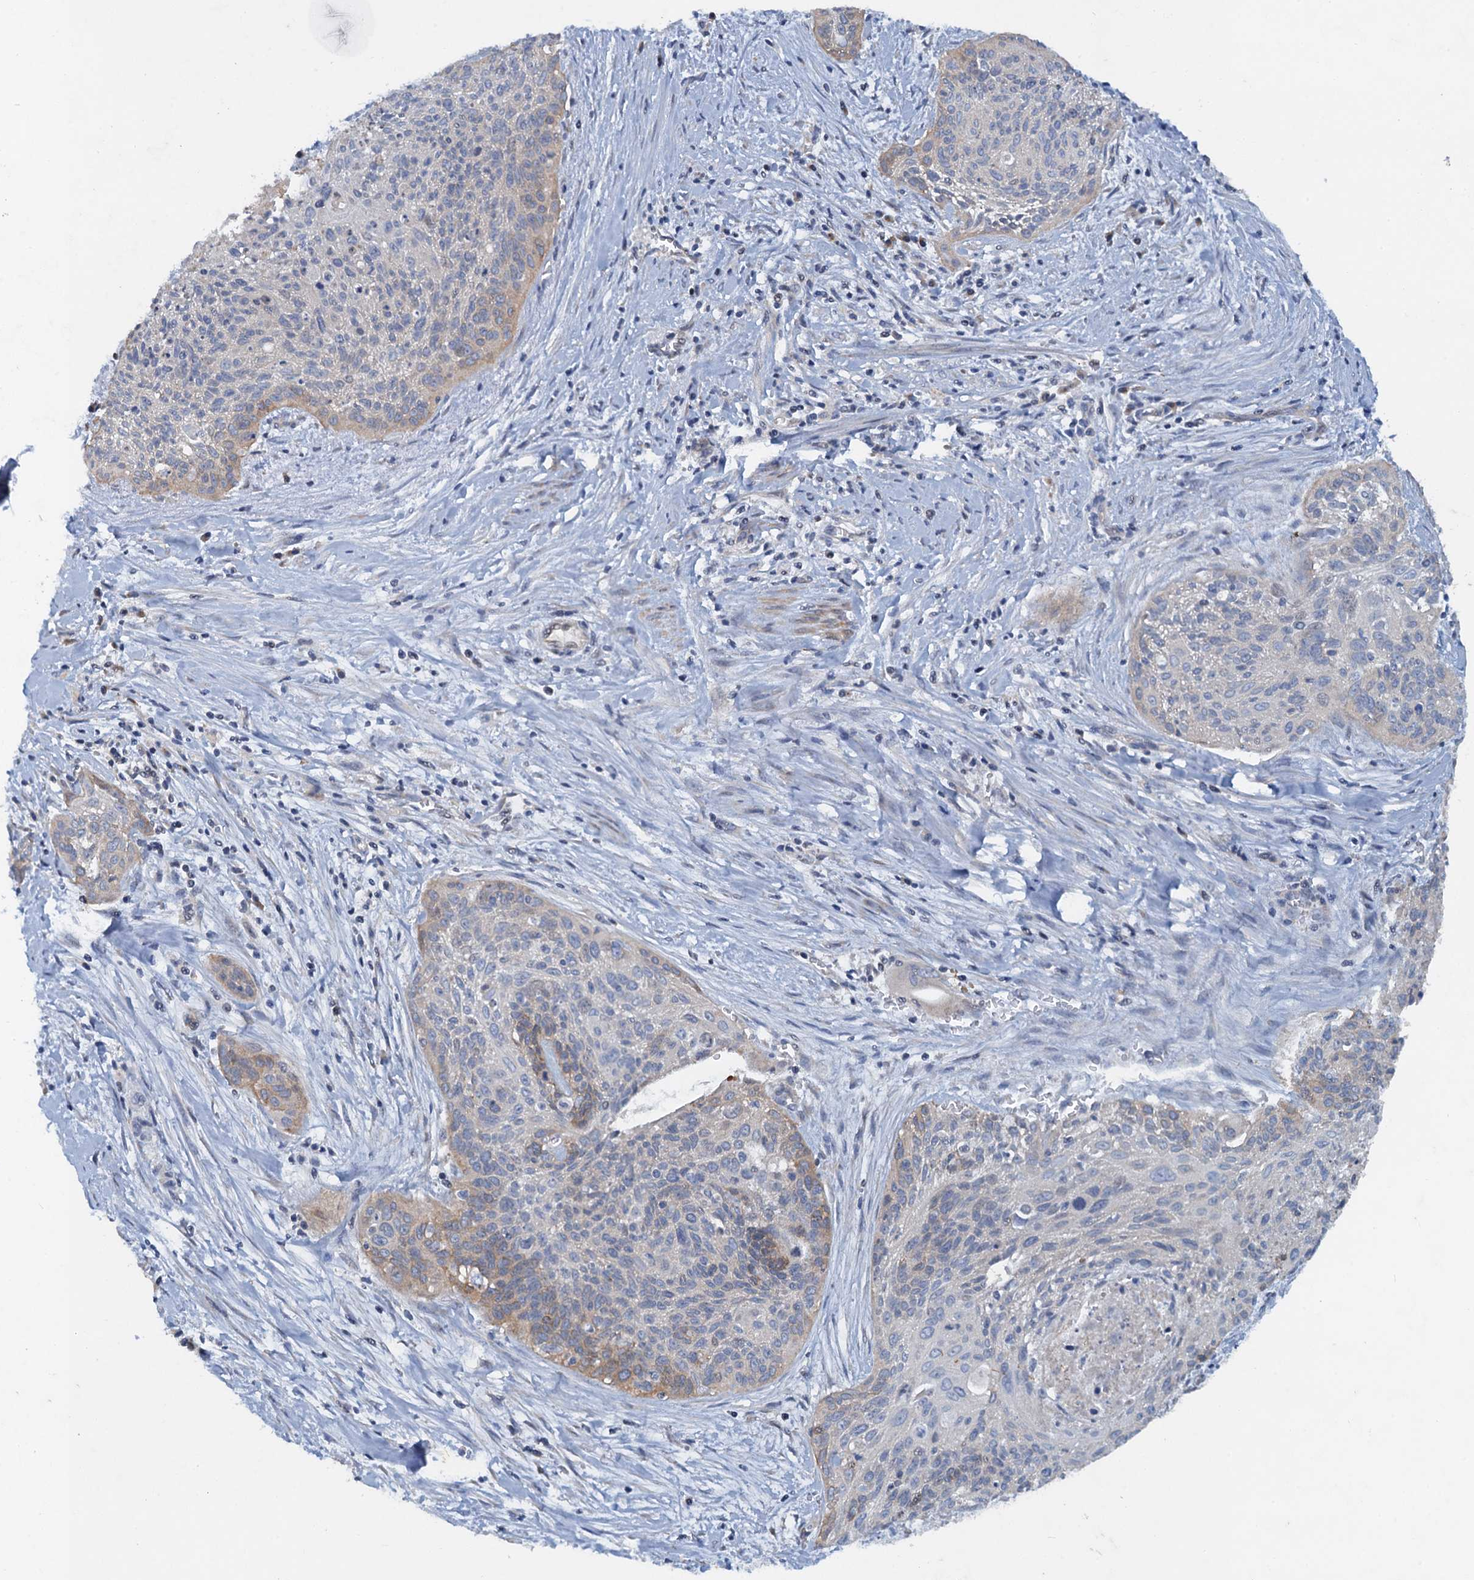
{"staining": {"intensity": "moderate", "quantity": "<25%", "location": "cytoplasmic/membranous"}, "tissue": "cervical cancer", "cell_type": "Tumor cells", "image_type": "cancer", "snomed": [{"axis": "morphology", "description": "Squamous cell carcinoma, NOS"}, {"axis": "topography", "description": "Cervix"}], "caption": "Human cervical cancer (squamous cell carcinoma) stained for a protein (brown) shows moderate cytoplasmic/membranous positive expression in approximately <25% of tumor cells.", "gene": "NBEA", "patient": {"sex": "female", "age": 55}}